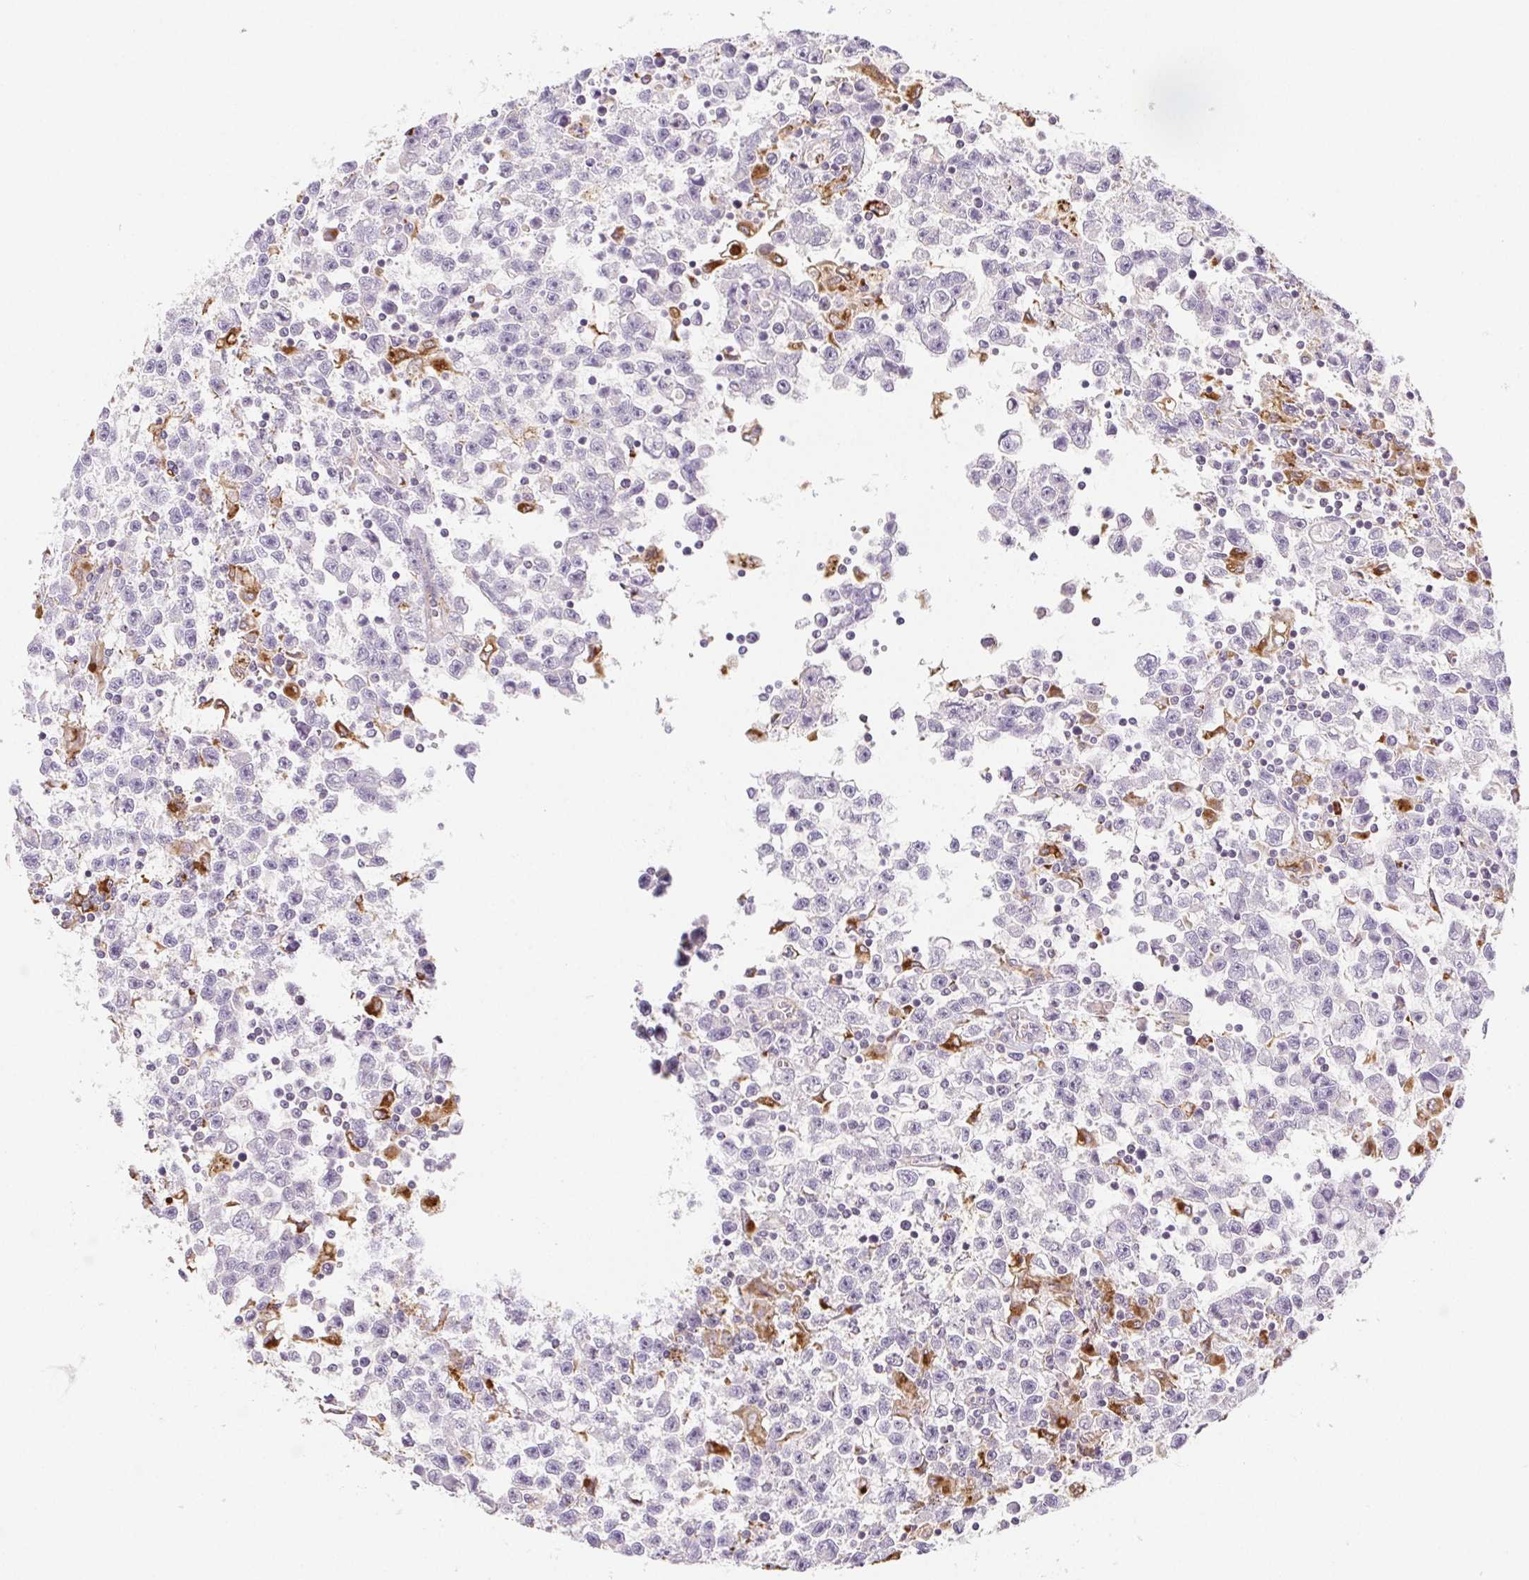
{"staining": {"intensity": "negative", "quantity": "none", "location": "none"}, "tissue": "testis cancer", "cell_type": "Tumor cells", "image_type": "cancer", "snomed": [{"axis": "morphology", "description": "Seminoma, NOS"}, {"axis": "topography", "description": "Testis"}], "caption": "IHC image of testis cancer (seminoma) stained for a protein (brown), which displays no staining in tumor cells.", "gene": "LIPA", "patient": {"sex": "male", "age": 31}}